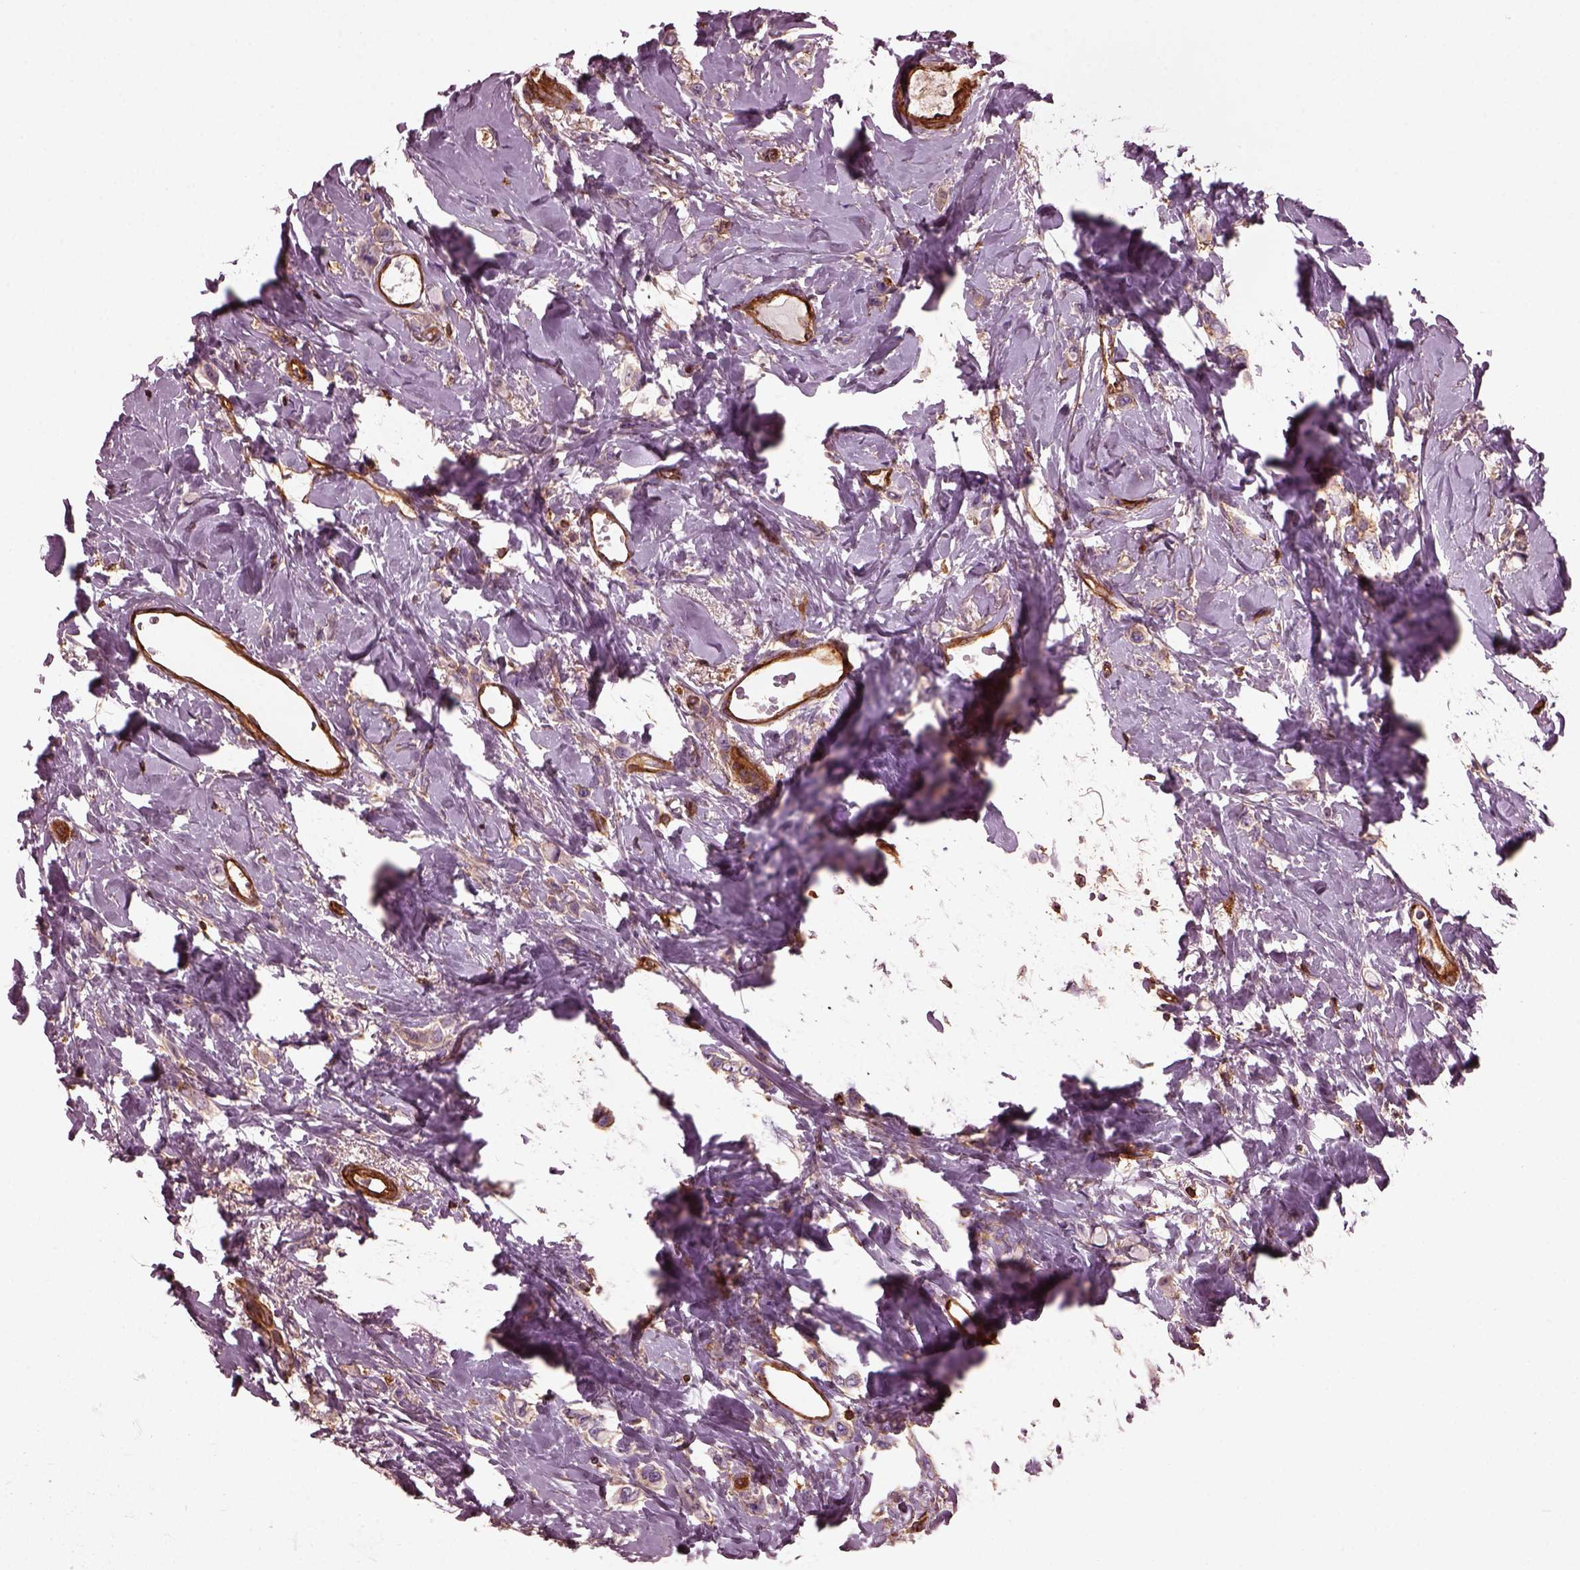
{"staining": {"intensity": "weak", "quantity": ">75%", "location": "cytoplasmic/membranous"}, "tissue": "breast cancer", "cell_type": "Tumor cells", "image_type": "cancer", "snomed": [{"axis": "morphology", "description": "Lobular carcinoma"}, {"axis": "topography", "description": "Breast"}], "caption": "Immunohistochemical staining of breast cancer (lobular carcinoma) demonstrates low levels of weak cytoplasmic/membranous expression in about >75% of tumor cells.", "gene": "MYL6", "patient": {"sex": "female", "age": 66}}